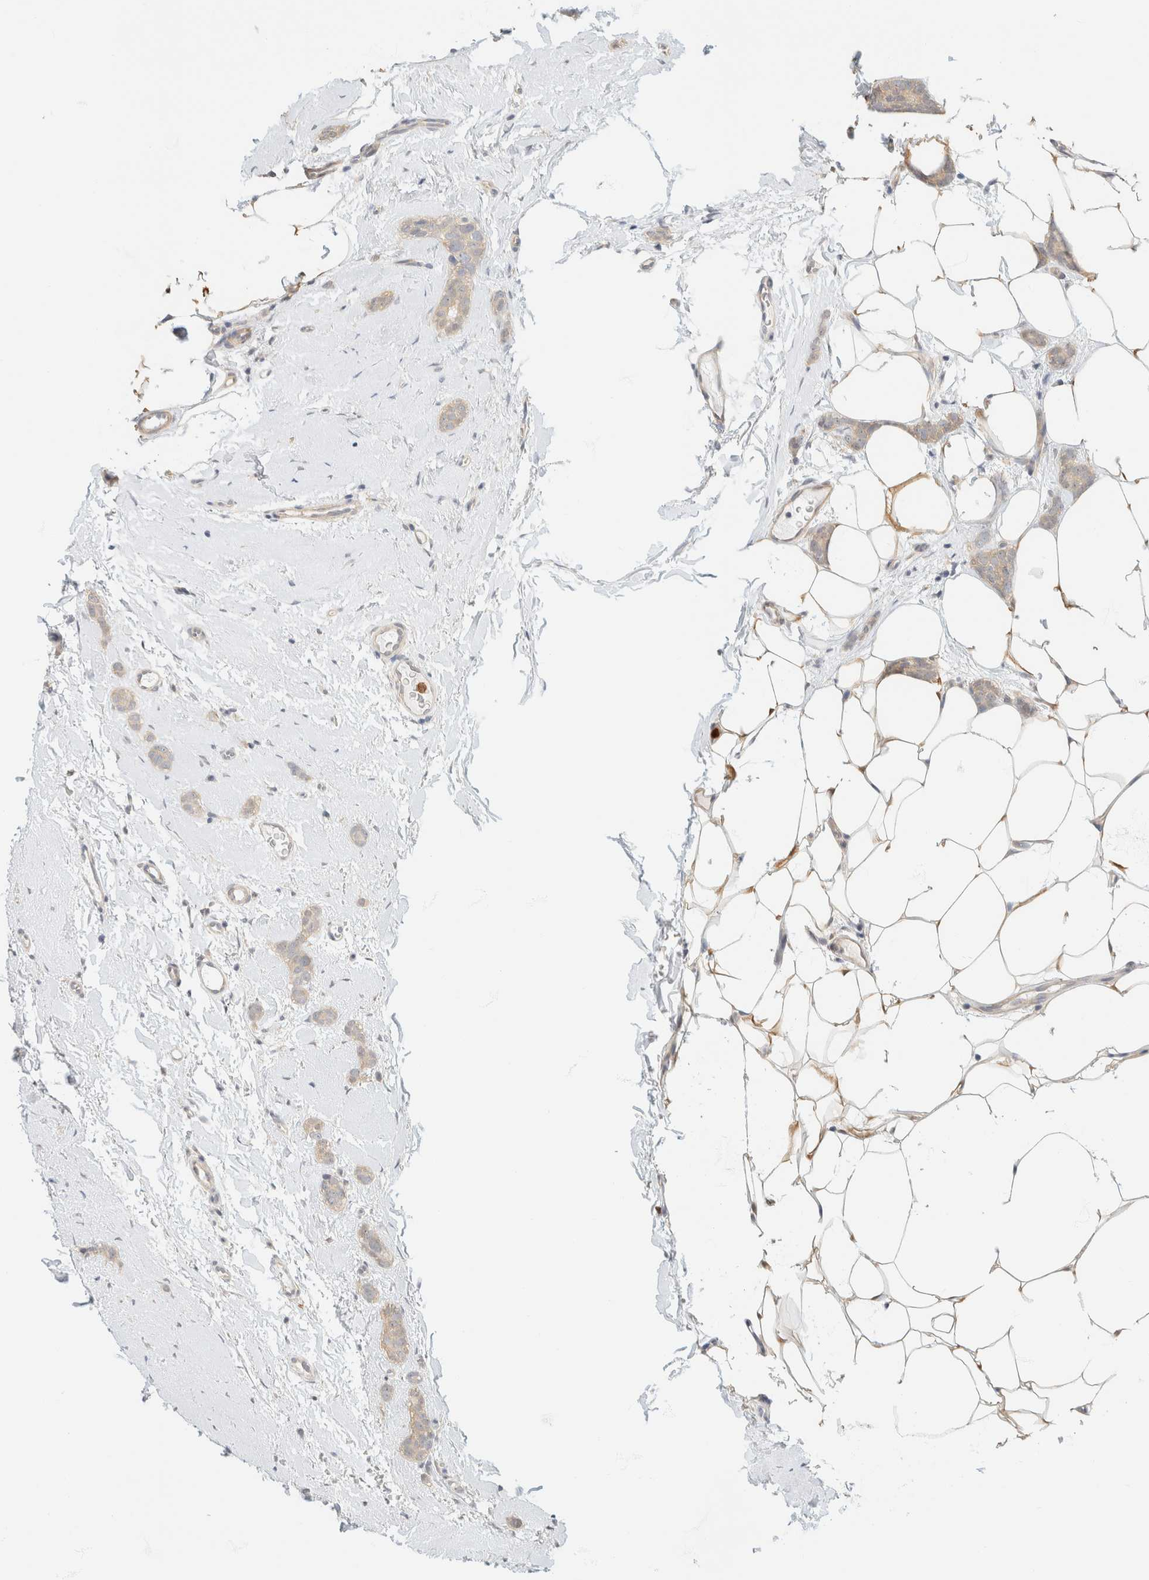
{"staining": {"intensity": "weak", "quantity": ">75%", "location": "cytoplasmic/membranous"}, "tissue": "breast cancer", "cell_type": "Tumor cells", "image_type": "cancer", "snomed": [{"axis": "morphology", "description": "Lobular carcinoma"}, {"axis": "topography", "description": "Skin"}, {"axis": "topography", "description": "Breast"}], "caption": "Immunohistochemical staining of human breast lobular carcinoma shows weak cytoplasmic/membranous protein expression in approximately >75% of tumor cells. (Stains: DAB in brown, nuclei in blue, Microscopy: brightfield microscopy at high magnification).", "gene": "GPI", "patient": {"sex": "female", "age": 46}}